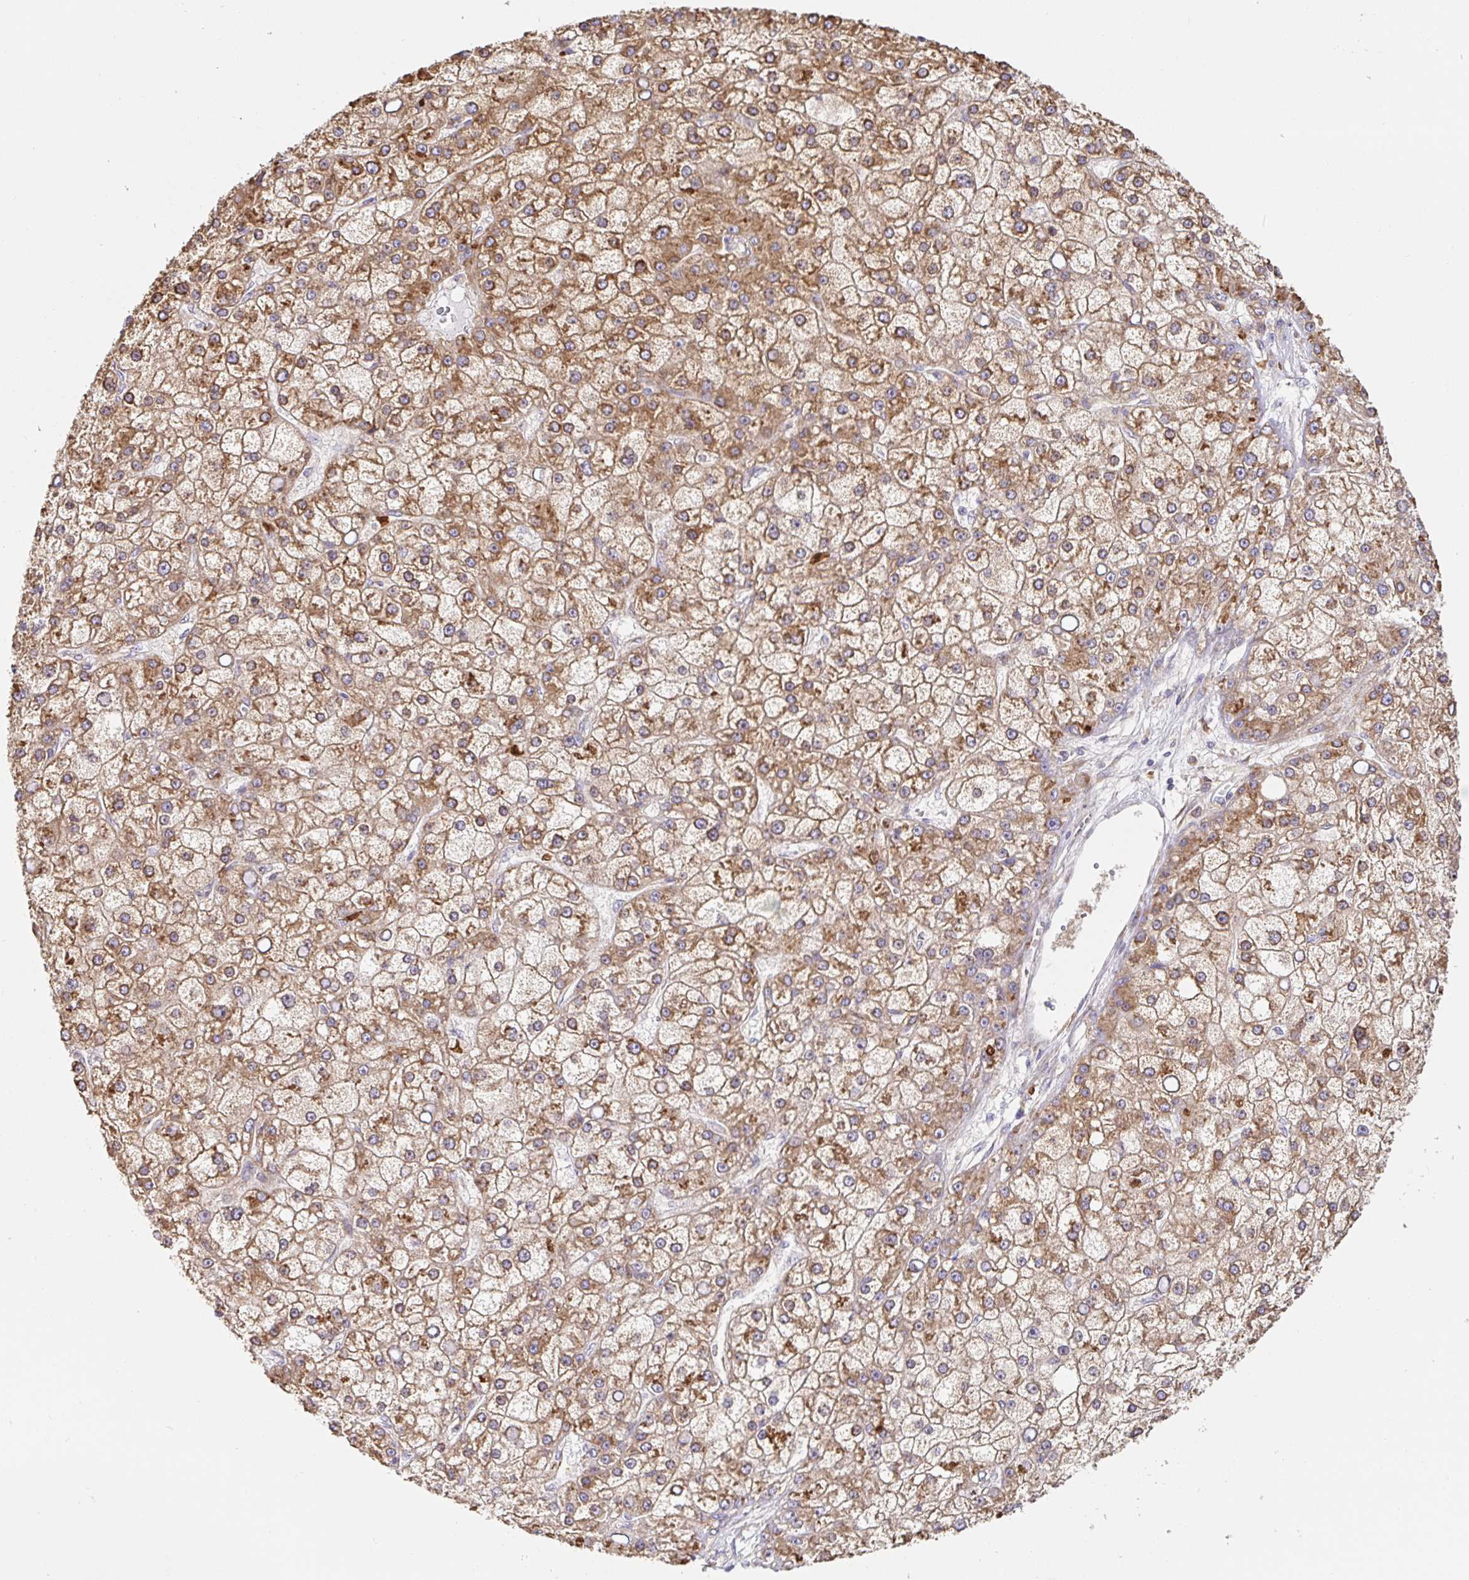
{"staining": {"intensity": "moderate", "quantity": ">75%", "location": "cytoplasmic/membranous"}, "tissue": "liver cancer", "cell_type": "Tumor cells", "image_type": "cancer", "snomed": [{"axis": "morphology", "description": "Carcinoma, Hepatocellular, NOS"}, {"axis": "topography", "description": "Liver"}], "caption": "Protein staining of liver cancer (hepatocellular carcinoma) tissue reveals moderate cytoplasmic/membranous staining in about >75% of tumor cells.", "gene": "PDPK1", "patient": {"sex": "male", "age": 67}}